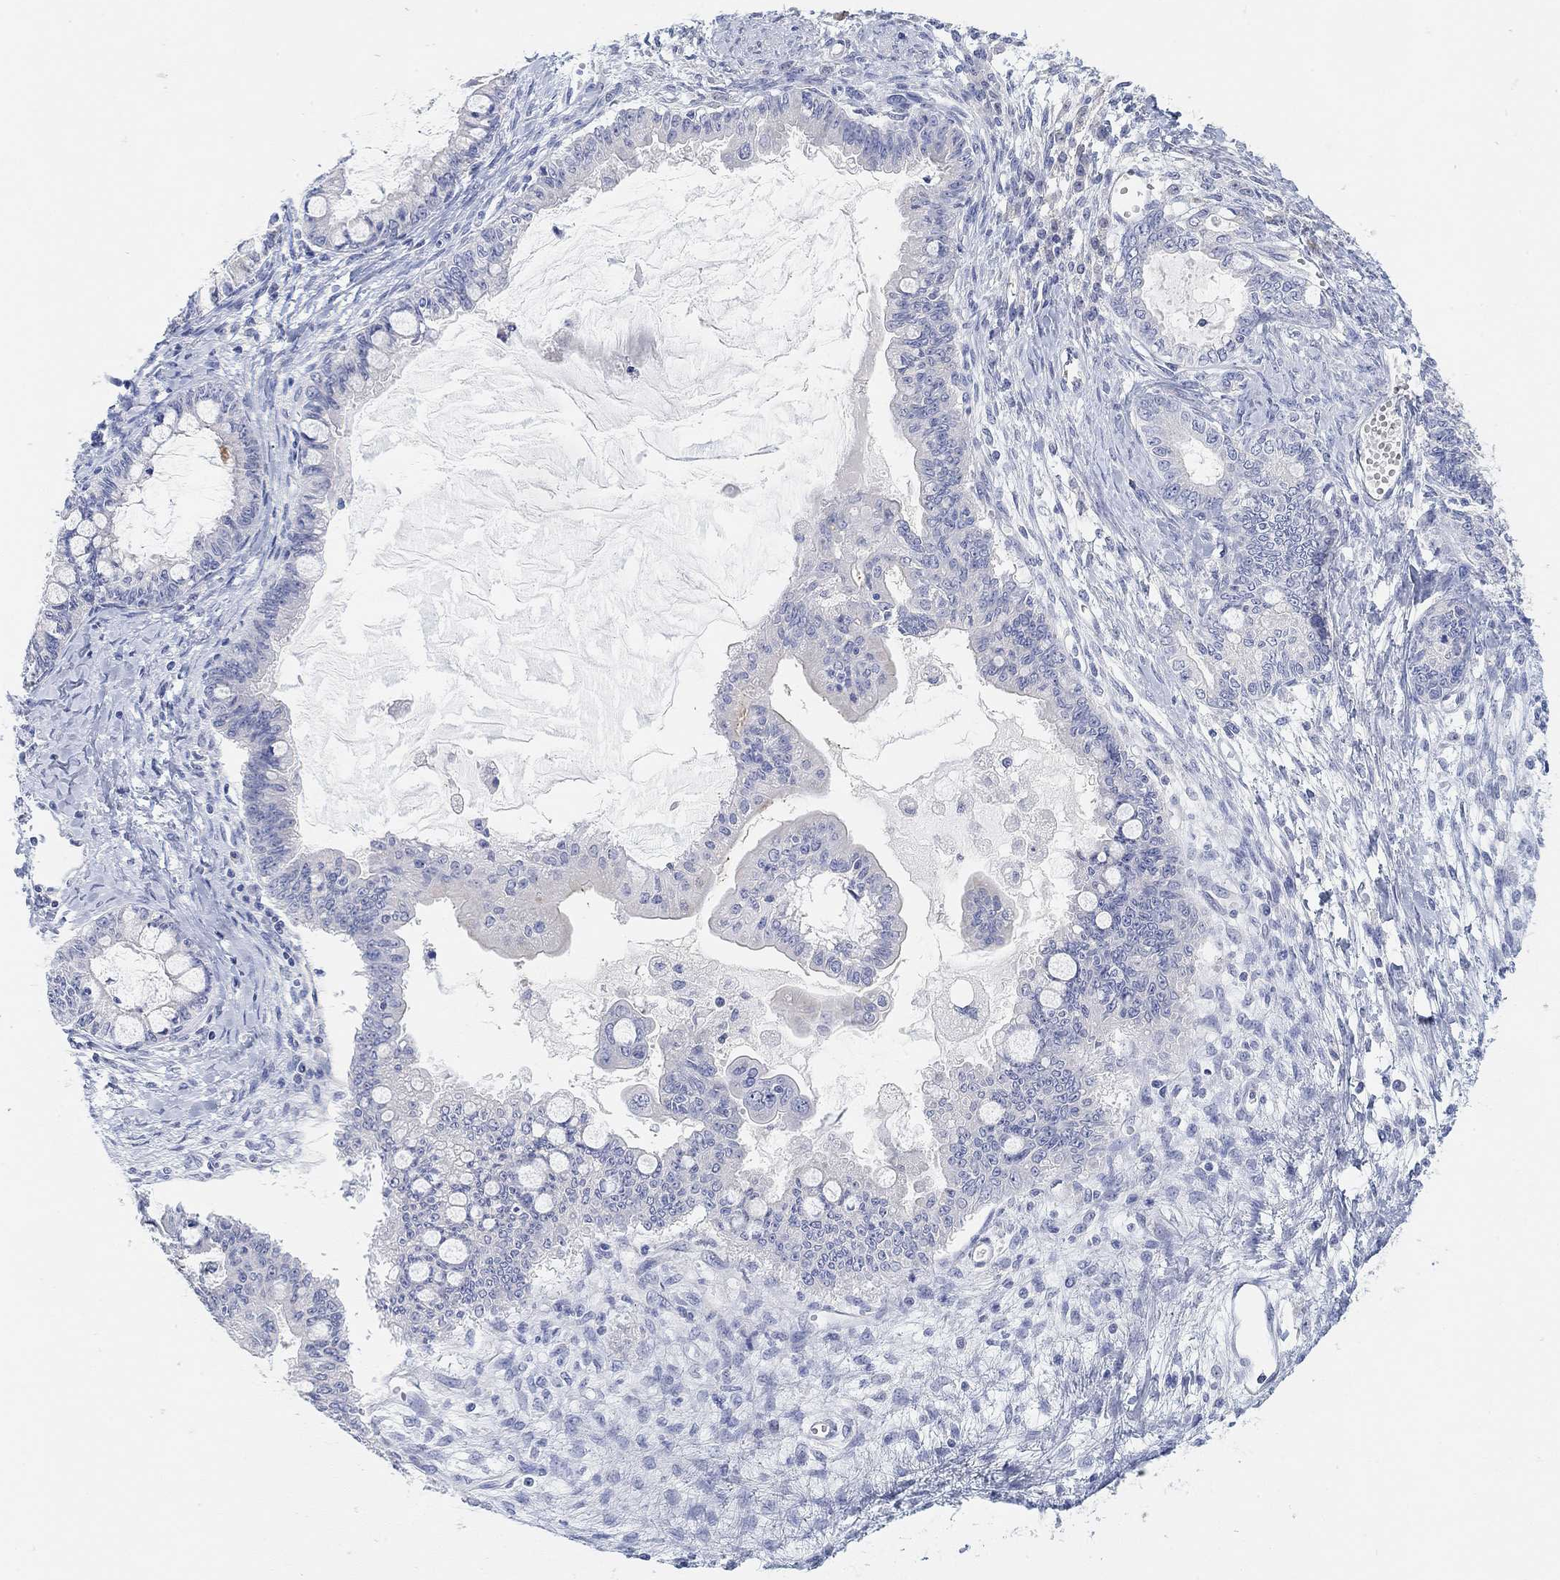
{"staining": {"intensity": "negative", "quantity": "none", "location": "none"}, "tissue": "ovarian cancer", "cell_type": "Tumor cells", "image_type": "cancer", "snomed": [{"axis": "morphology", "description": "Cystadenocarcinoma, mucinous, NOS"}, {"axis": "topography", "description": "Ovary"}], "caption": "Tumor cells show no significant protein positivity in ovarian cancer.", "gene": "VAT1L", "patient": {"sex": "female", "age": 63}}